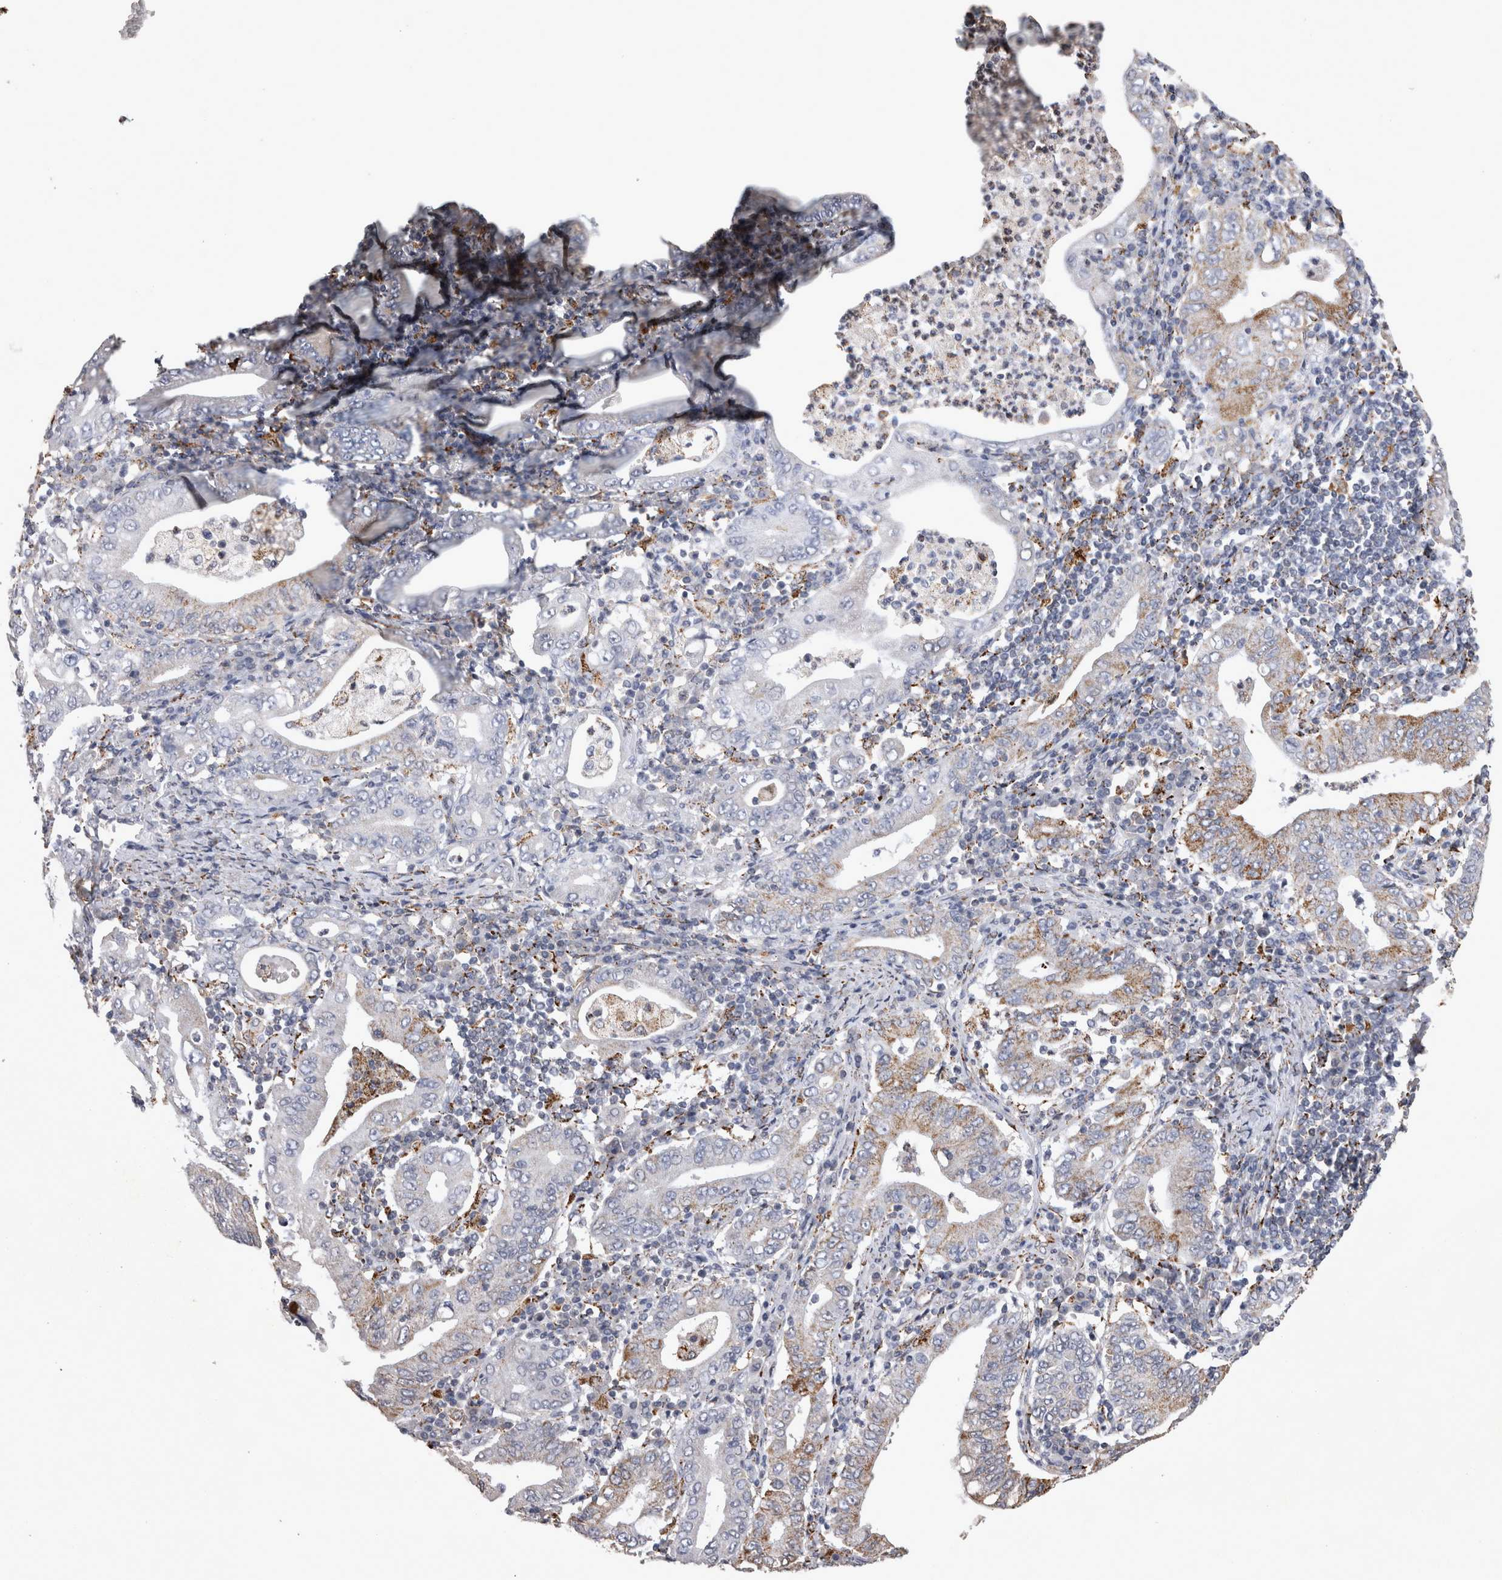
{"staining": {"intensity": "moderate", "quantity": "<25%", "location": "cytoplasmic/membranous"}, "tissue": "stomach cancer", "cell_type": "Tumor cells", "image_type": "cancer", "snomed": [{"axis": "morphology", "description": "Normal tissue, NOS"}, {"axis": "morphology", "description": "Adenocarcinoma, NOS"}, {"axis": "topography", "description": "Esophagus"}, {"axis": "topography", "description": "Stomach, upper"}, {"axis": "topography", "description": "Peripheral nerve tissue"}], "caption": "Human stomach adenocarcinoma stained with a protein marker demonstrates moderate staining in tumor cells.", "gene": "DKK3", "patient": {"sex": "male", "age": 62}}